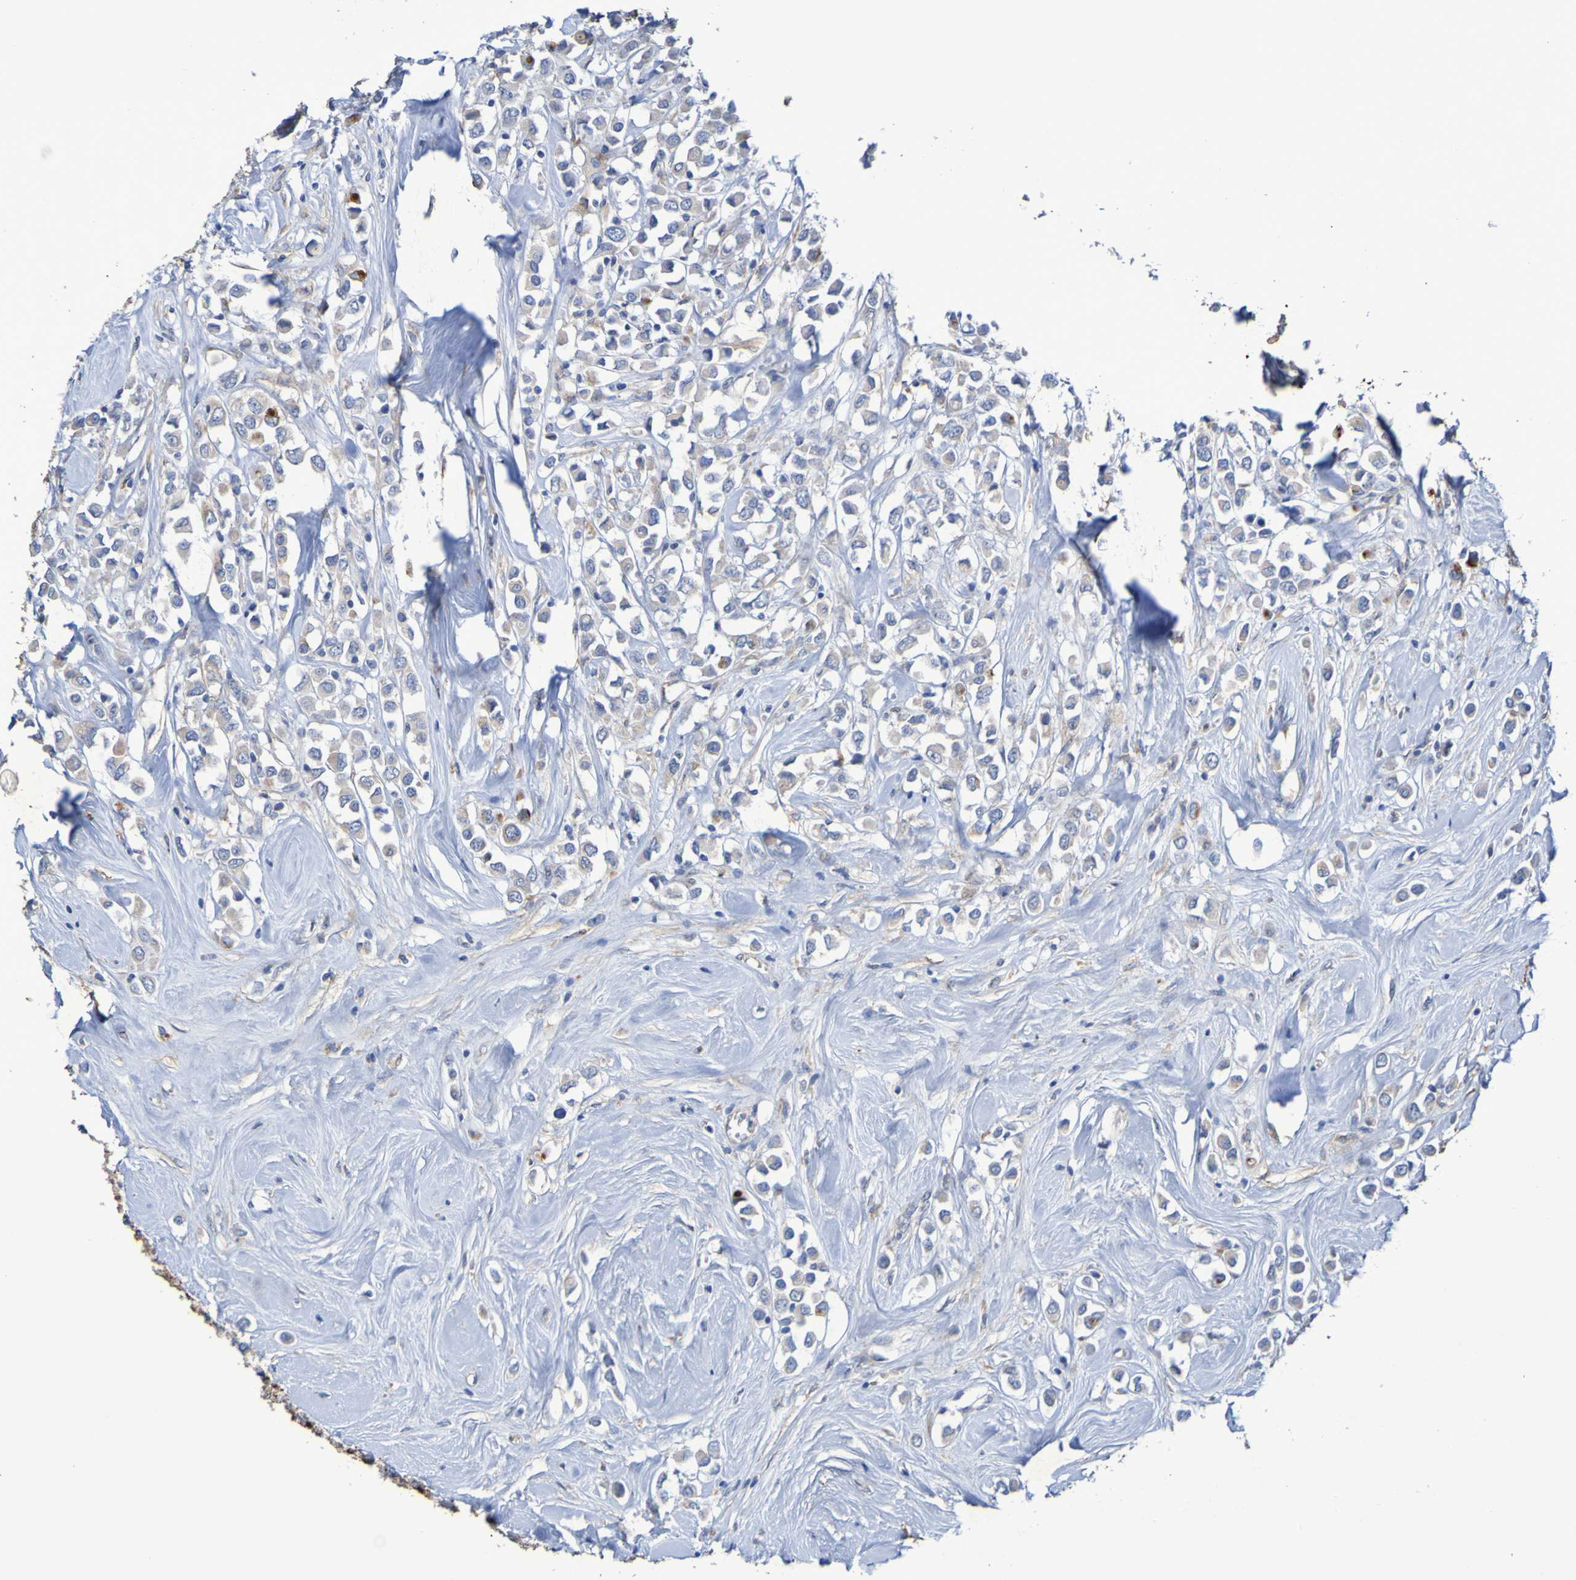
{"staining": {"intensity": "weak", "quantity": "25%-75%", "location": "cytoplasmic/membranous"}, "tissue": "breast cancer", "cell_type": "Tumor cells", "image_type": "cancer", "snomed": [{"axis": "morphology", "description": "Duct carcinoma"}, {"axis": "topography", "description": "Breast"}], "caption": "Immunohistochemistry image of neoplastic tissue: human breast invasive ductal carcinoma stained using immunohistochemistry shows low levels of weak protein expression localized specifically in the cytoplasmic/membranous of tumor cells, appearing as a cytoplasmic/membranous brown color.", "gene": "SRPRB", "patient": {"sex": "female", "age": 61}}